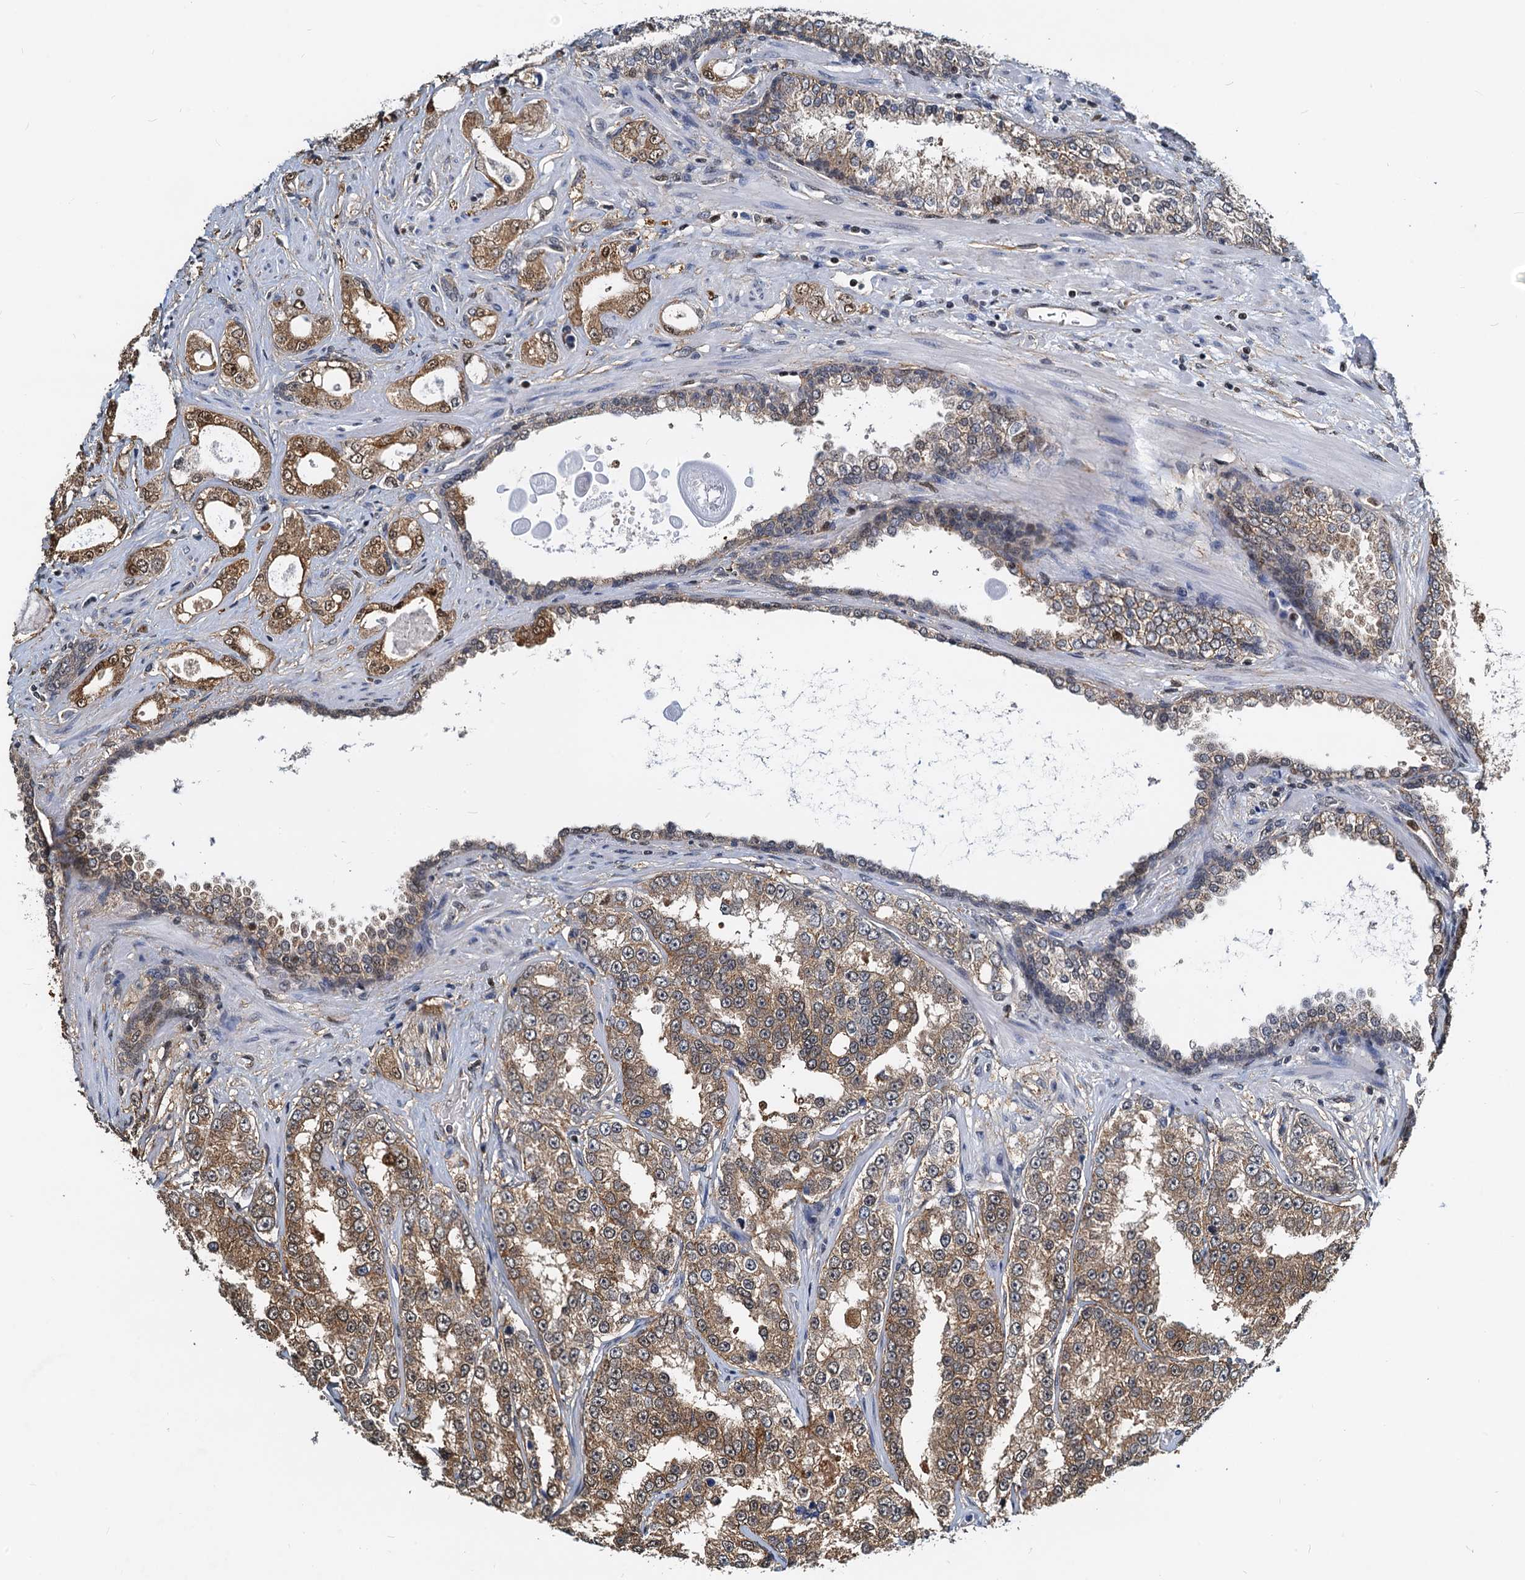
{"staining": {"intensity": "moderate", "quantity": ">75%", "location": "cytoplasmic/membranous,nuclear"}, "tissue": "prostate cancer", "cell_type": "Tumor cells", "image_type": "cancer", "snomed": [{"axis": "morphology", "description": "Normal tissue, NOS"}, {"axis": "morphology", "description": "Adenocarcinoma, High grade"}, {"axis": "topography", "description": "Prostate"}], "caption": "Moderate cytoplasmic/membranous and nuclear staining is present in approximately >75% of tumor cells in prostate adenocarcinoma (high-grade).", "gene": "PTGES3", "patient": {"sex": "male", "age": 83}}